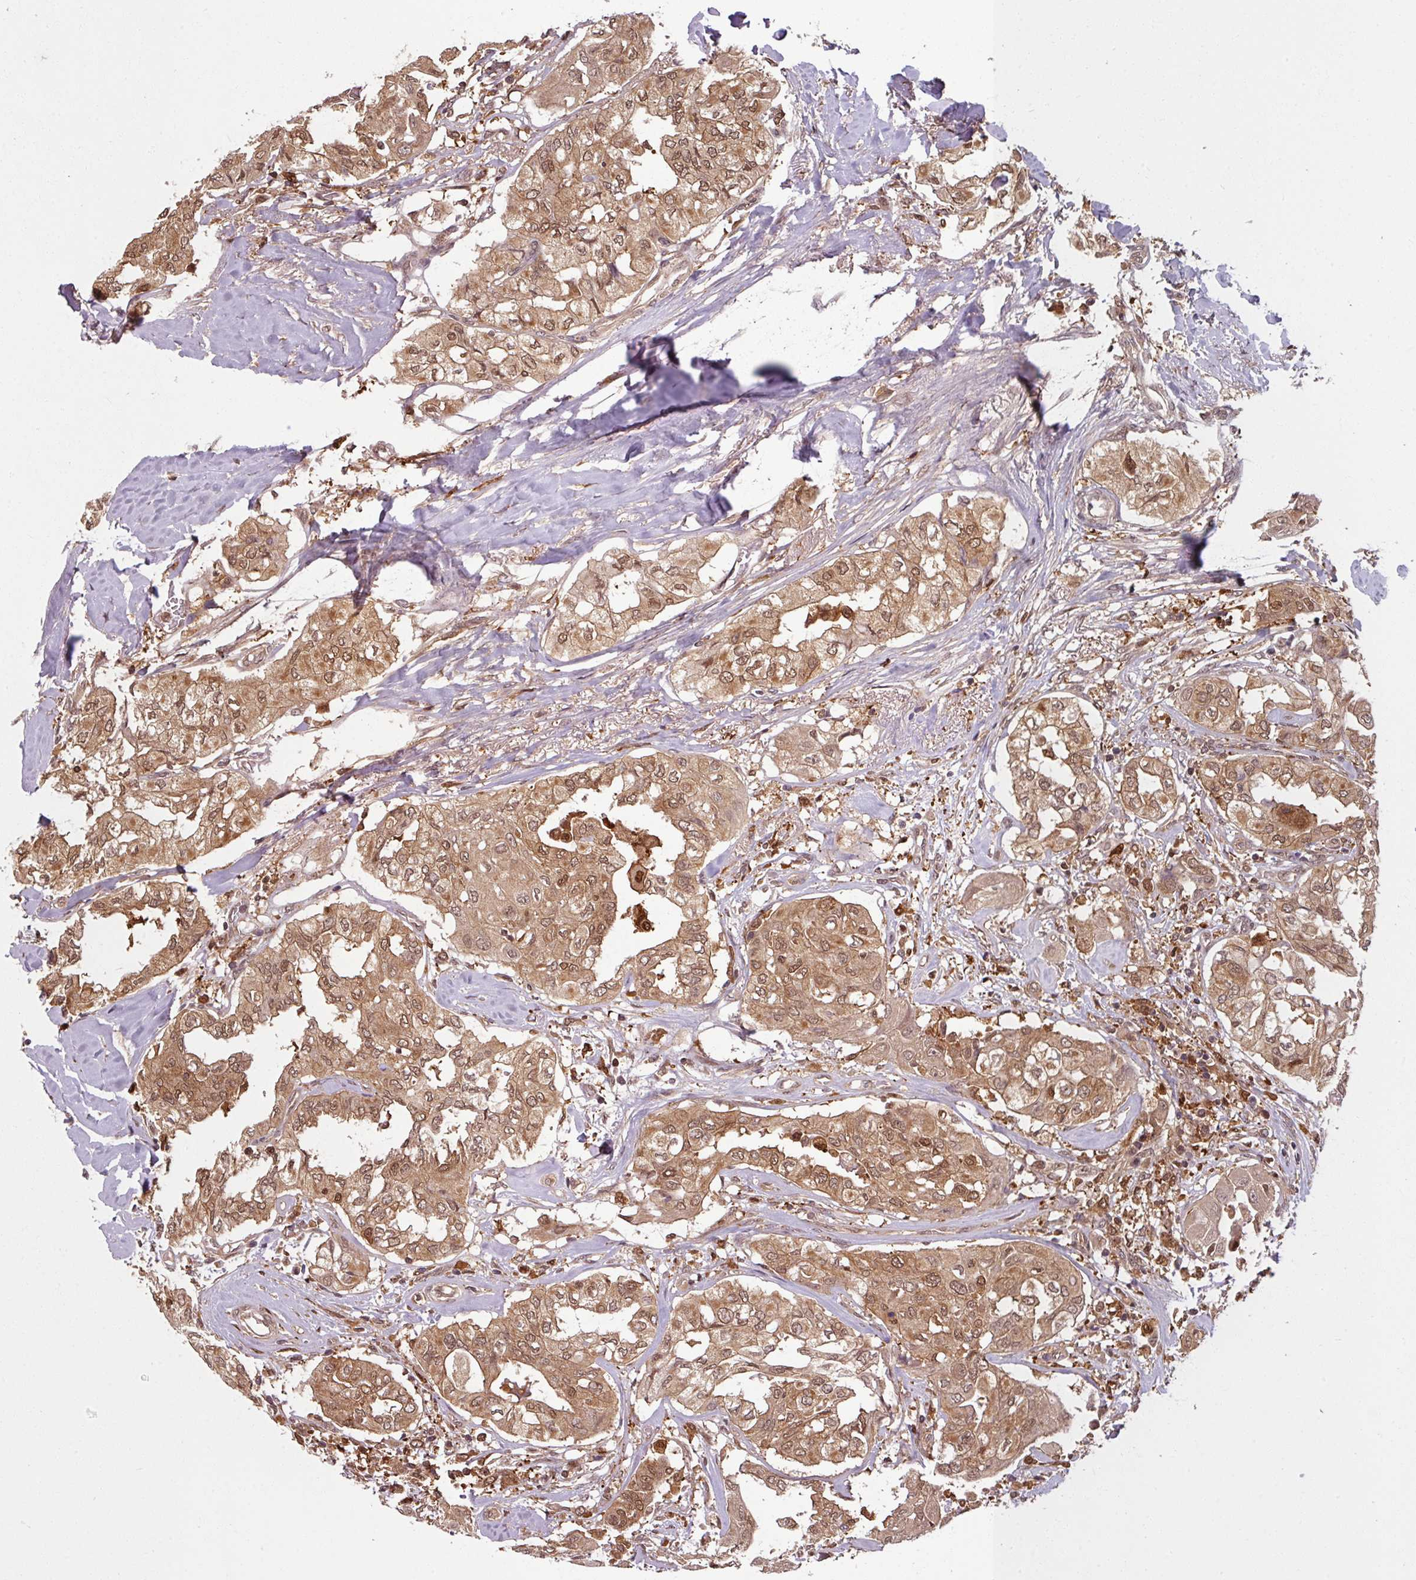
{"staining": {"intensity": "moderate", "quantity": ">75%", "location": "cytoplasmic/membranous,nuclear"}, "tissue": "thyroid cancer", "cell_type": "Tumor cells", "image_type": "cancer", "snomed": [{"axis": "morphology", "description": "Papillary adenocarcinoma, NOS"}, {"axis": "topography", "description": "Thyroid gland"}], "caption": "Moderate cytoplasmic/membranous and nuclear positivity is seen in about >75% of tumor cells in thyroid papillary adenocarcinoma.", "gene": "KCTD11", "patient": {"sex": "female", "age": 59}}